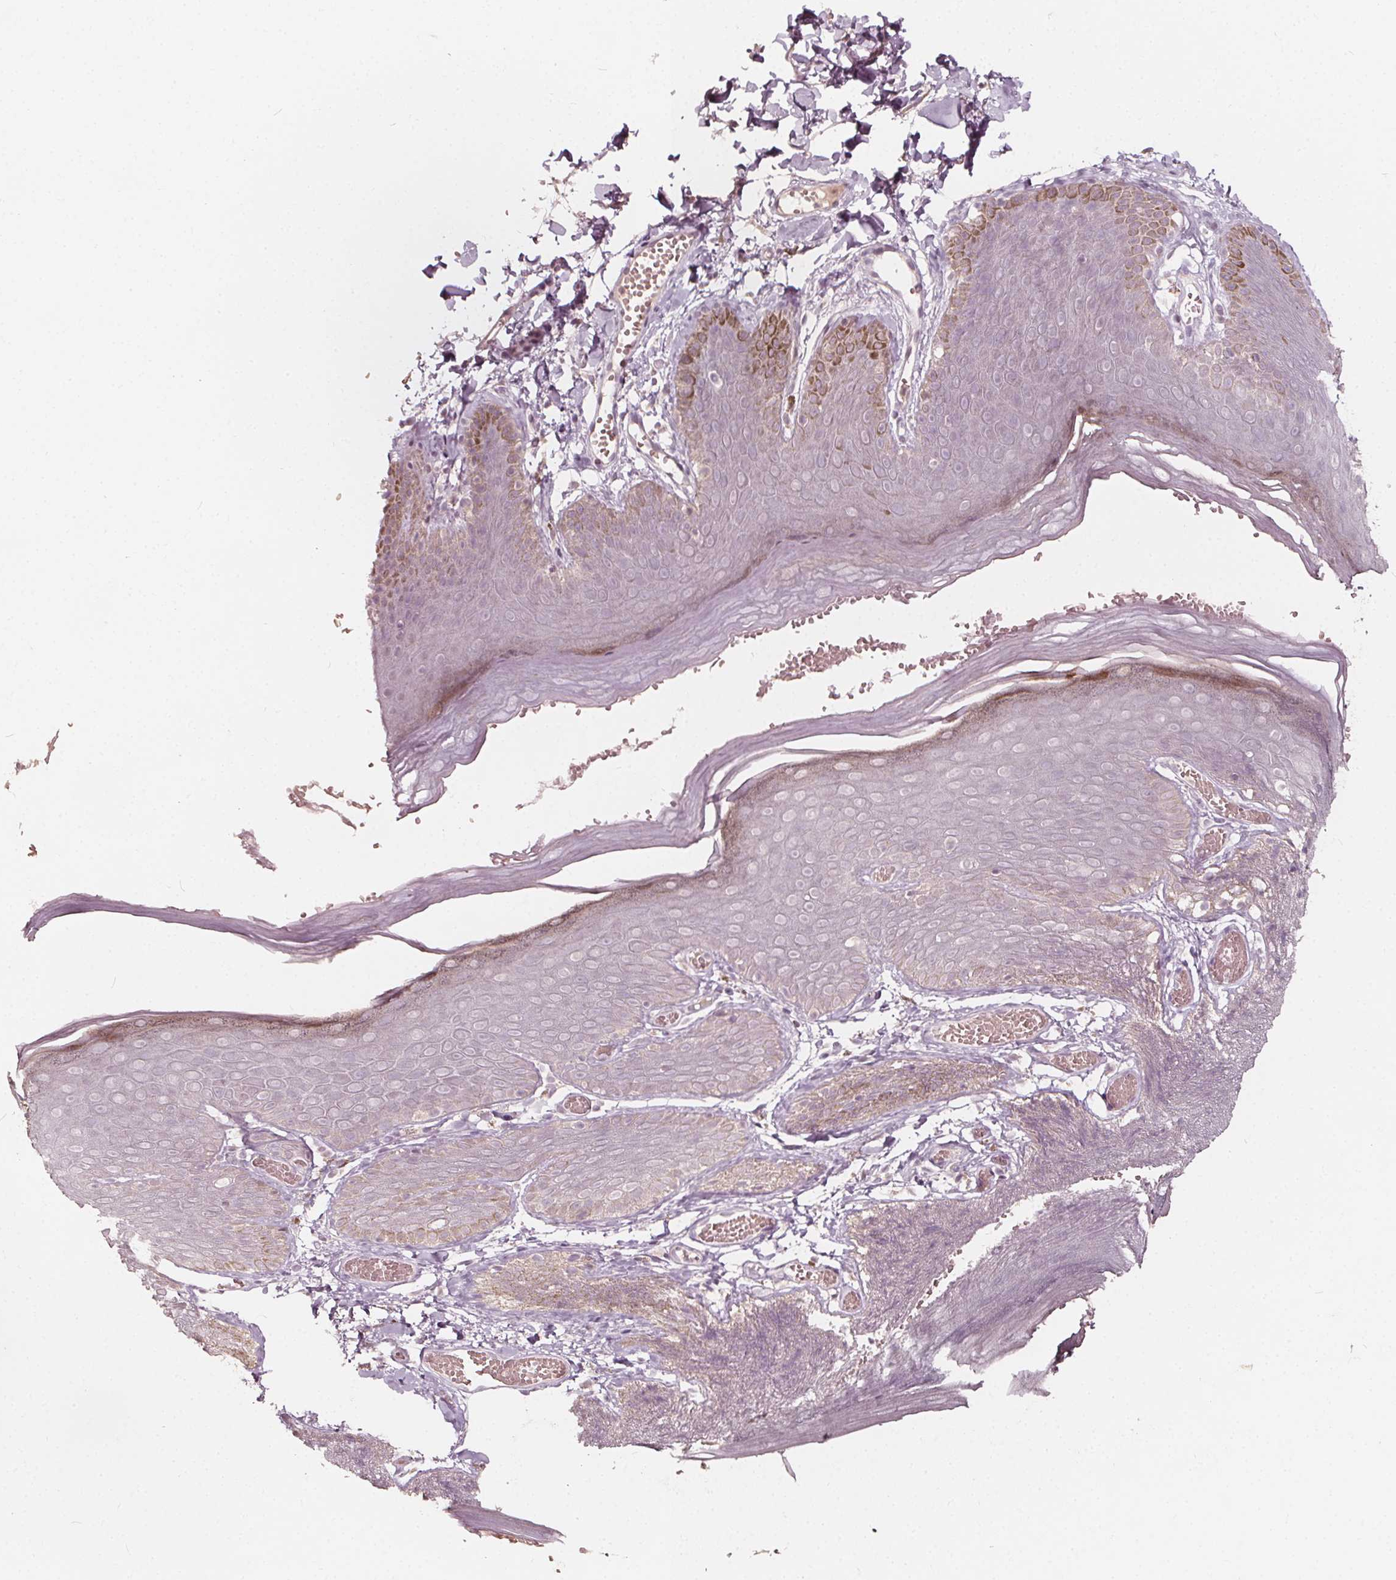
{"staining": {"intensity": "moderate", "quantity": "<25%", "location": "cytoplasmic/membranous"}, "tissue": "skin", "cell_type": "Epidermal cells", "image_type": "normal", "snomed": [{"axis": "morphology", "description": "Normal tissue, NOS"}, {"axis": "topography", "description": "Anal"}], "caption": "Immunohistochemistry (IHC) of benign human skin demonstrates low levels of moderate cytoplasmic/membranous expression in about <25% of epidermal cells.", "gene": "NPC1L1", "patient": {"sex": "male", "age": 53}}